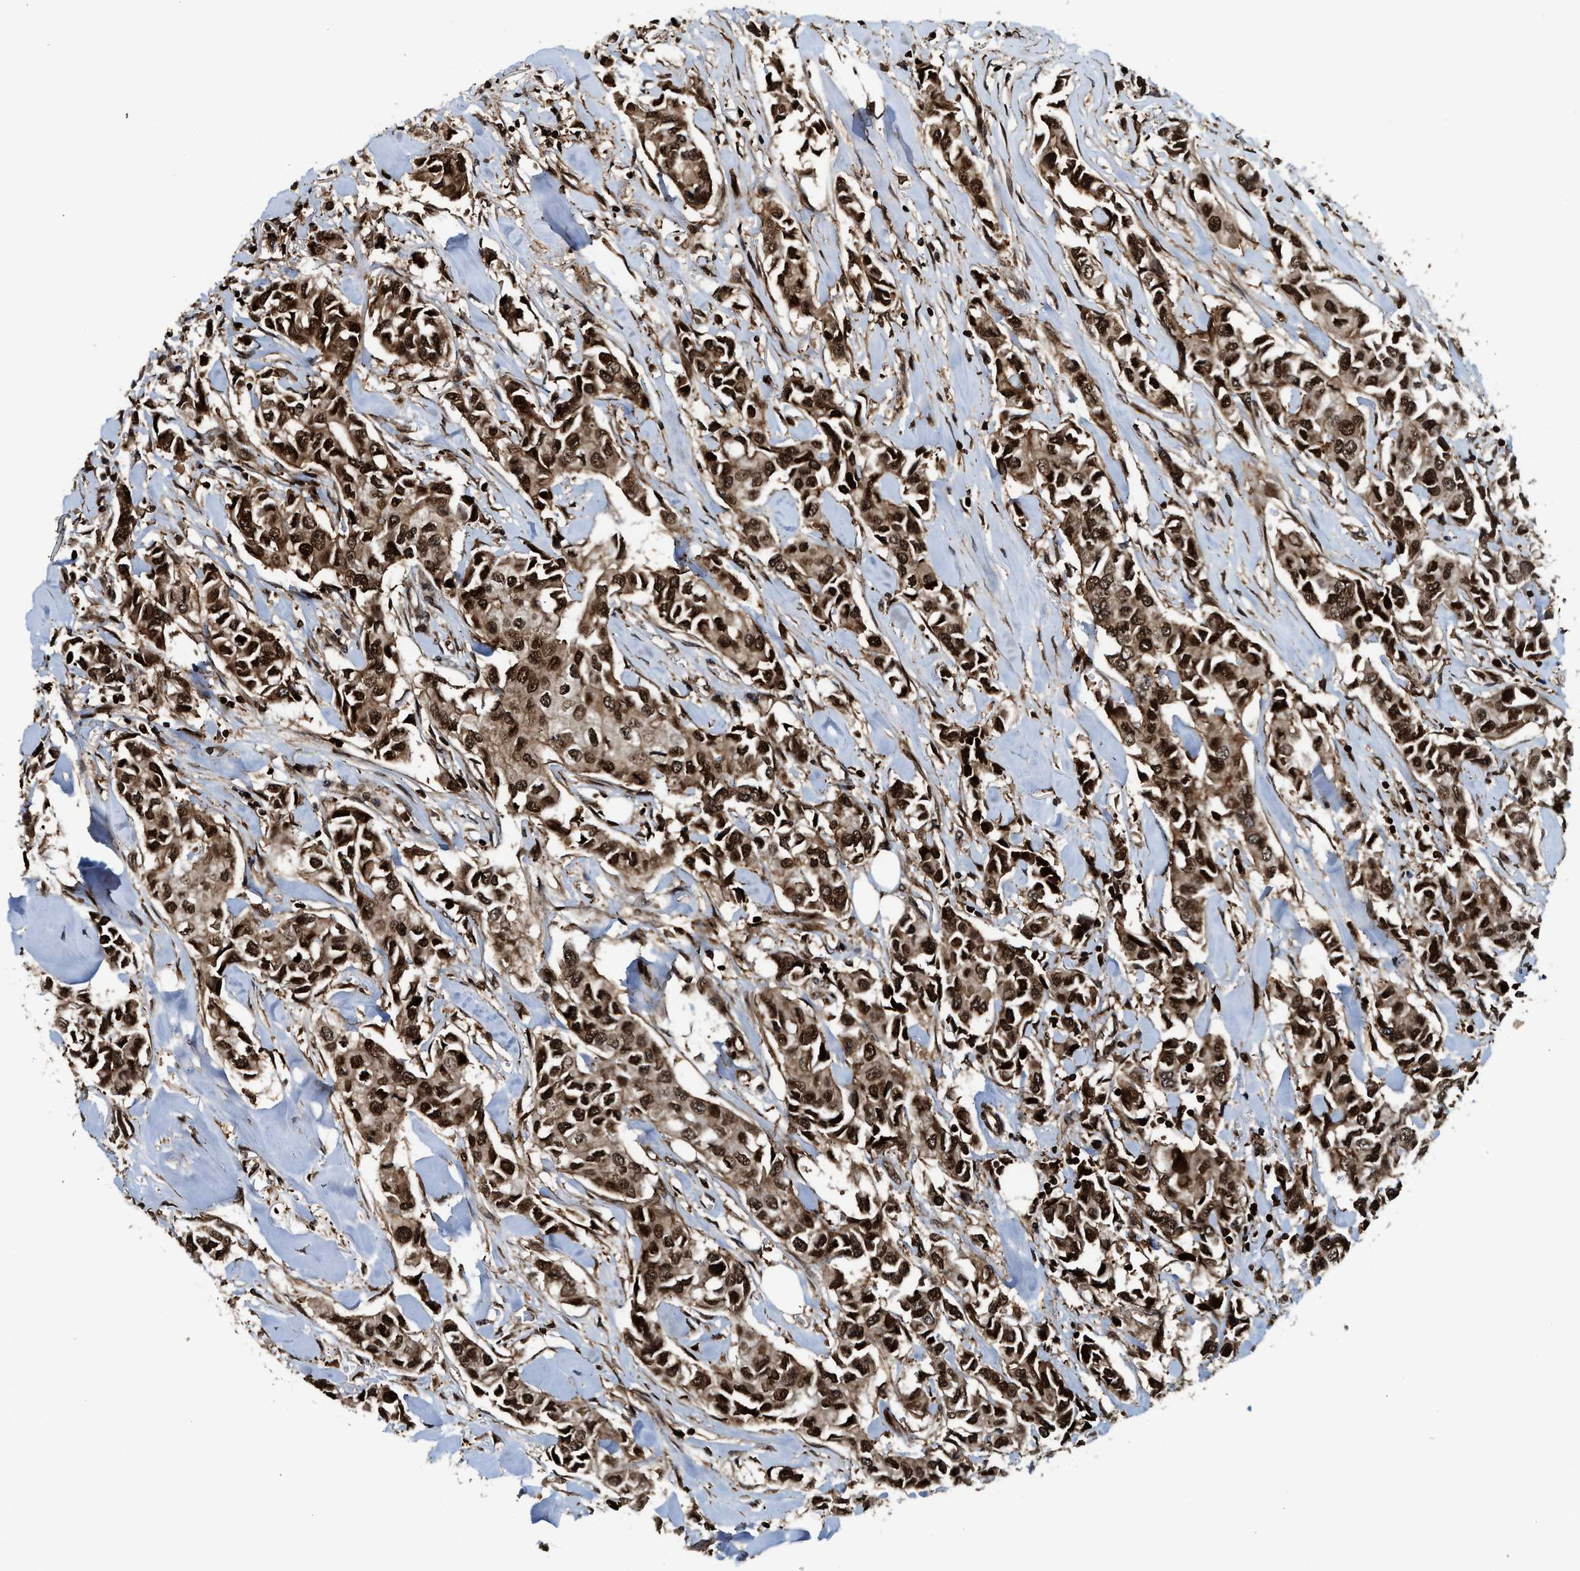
{"staining": {"intensity": "strong", "quantity": ">75%", "location": "cytoplasmic/membranous,nuclear"}, "tissue": "breast cancer", "cell_type": "Tumor cells", "image_type": "cancer", "snomed": [{"axis": "morphology", "description": "Duct carcinoma"}, {"axis": "topography", "description": "Breast"}], "caption": "Intraductal carcinoma (breast) stained with a protein marker exhibits strong staining in tumor cells.", "gene": "MDM2", "patient": {"sex": "female", "age": 80}}